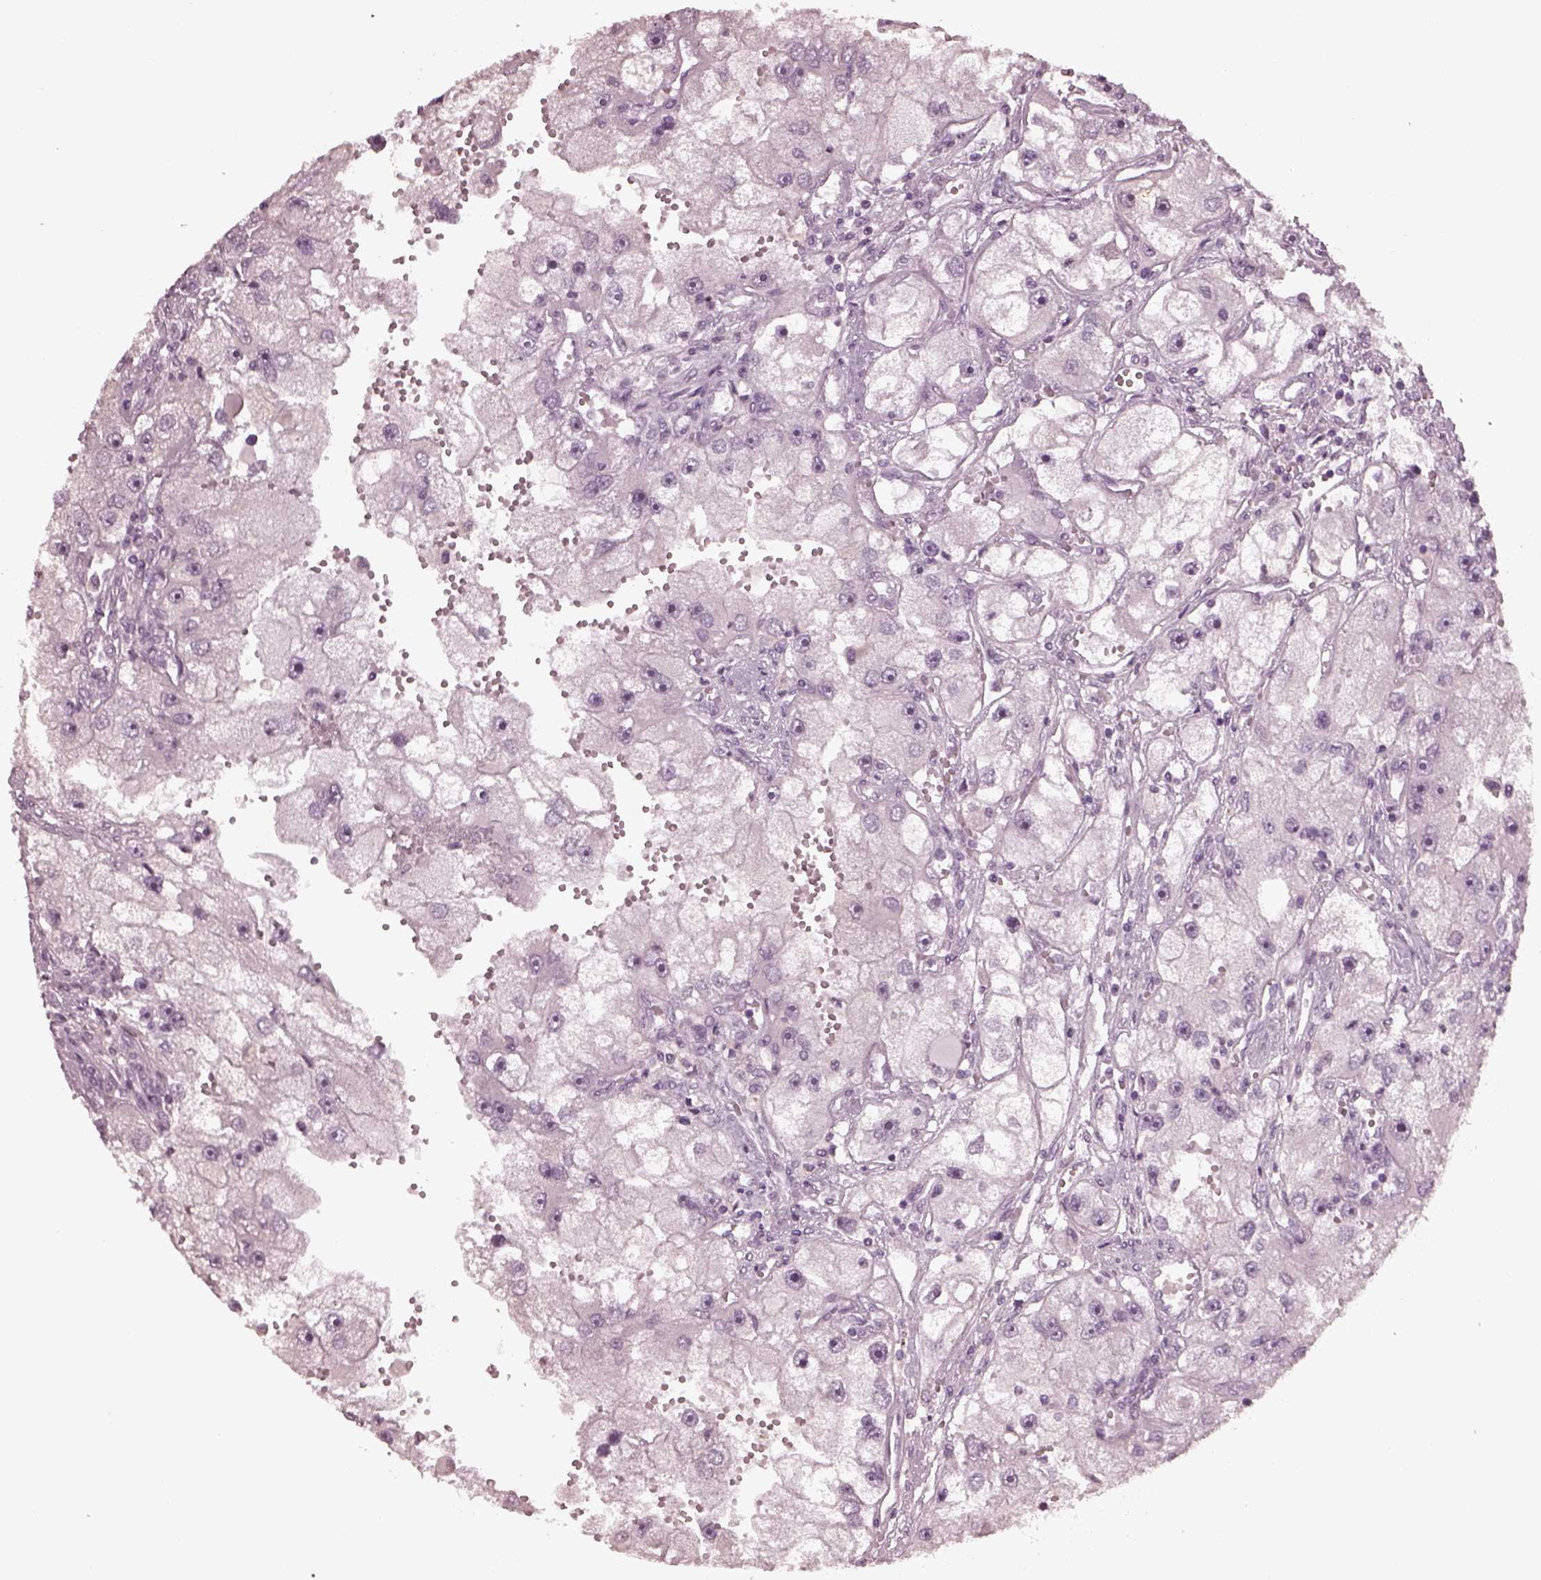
{"staining": {"intensity": "negative", "quantity": "none", "location": "none"}, "tissue": "renal cancer", "cell_type": "Tumor cells", "image_type": "cancer", "snomed": [{"axis": "morphology", "description": "Adenocarcinoma, NOS"}, {"axis": "topography", "description": "Kidney"}], "caption": "Immunohistochemistry (IHC) image of human renal cancer (adenocarcinoma) stained for a protein (brown), which exhibits no expression in tumor cells. (DAB (3,3'-diaminobenzidine) immunohistochemistry (IHC), high magnification).", "gene": "RCVRN", "patient": {"sex": "male", "age": 63}}